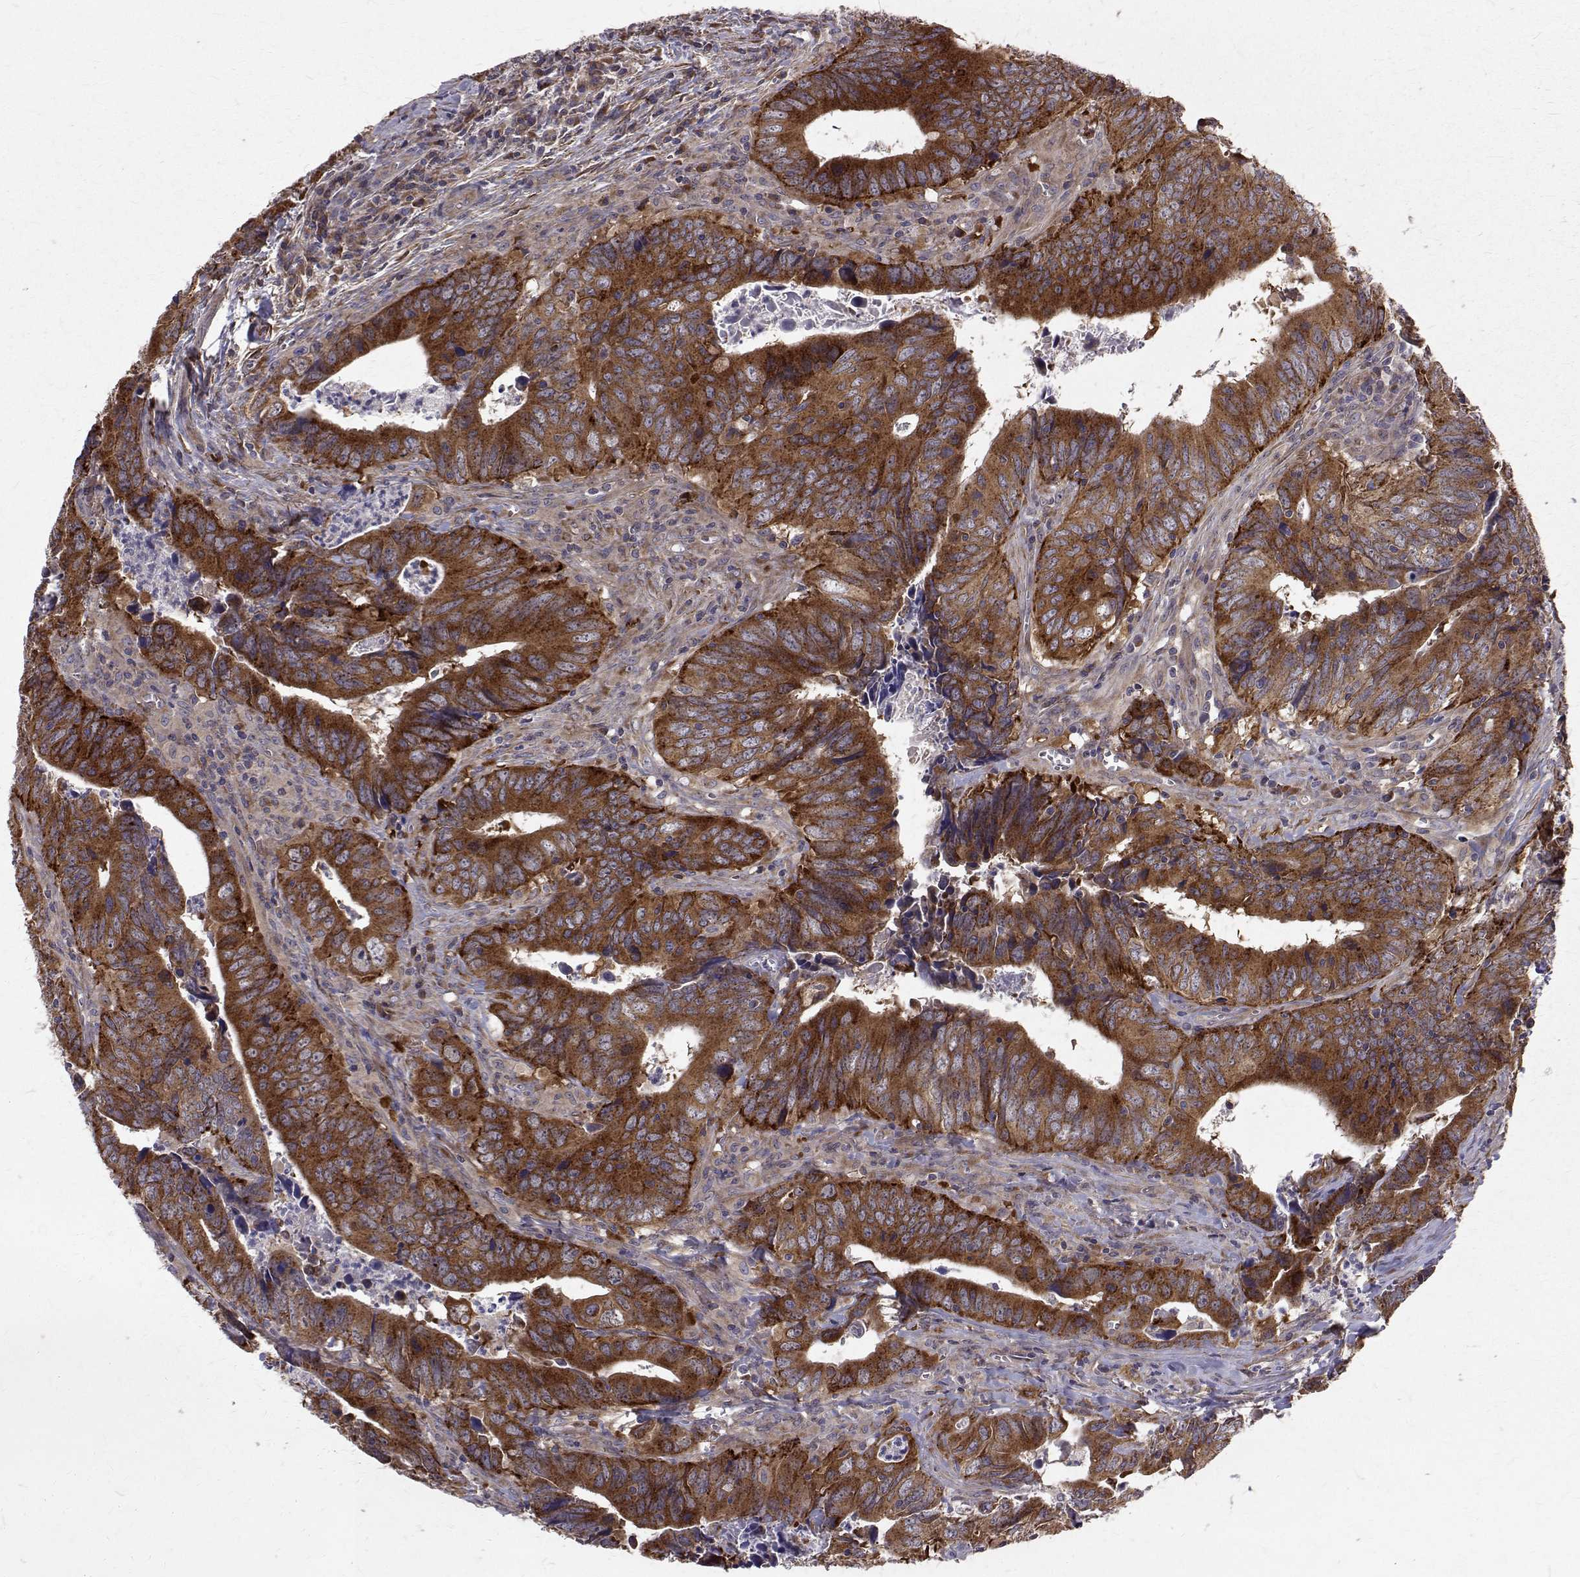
{"staining": {"intensity": "strong", "quantity": ">75%", "location": "cytoplasmic/membranous"}, "tissue": "colorectal cancer", "cell_type": "Tumor cells", "image_type": "cancer", "snomed": [{"axis": "morphology", "description": "Adenocarcinoma, NOS"}, {"axis": "topography", "description": "Colon"}], "caption": "Adenocarcinoma (colorectal) stained for a protein exhibits strong cytoplasmic/membranous positivity in tumor cells.", "gene": "ARFGAP1", "patient": {"sex": "female", "age": 82}}